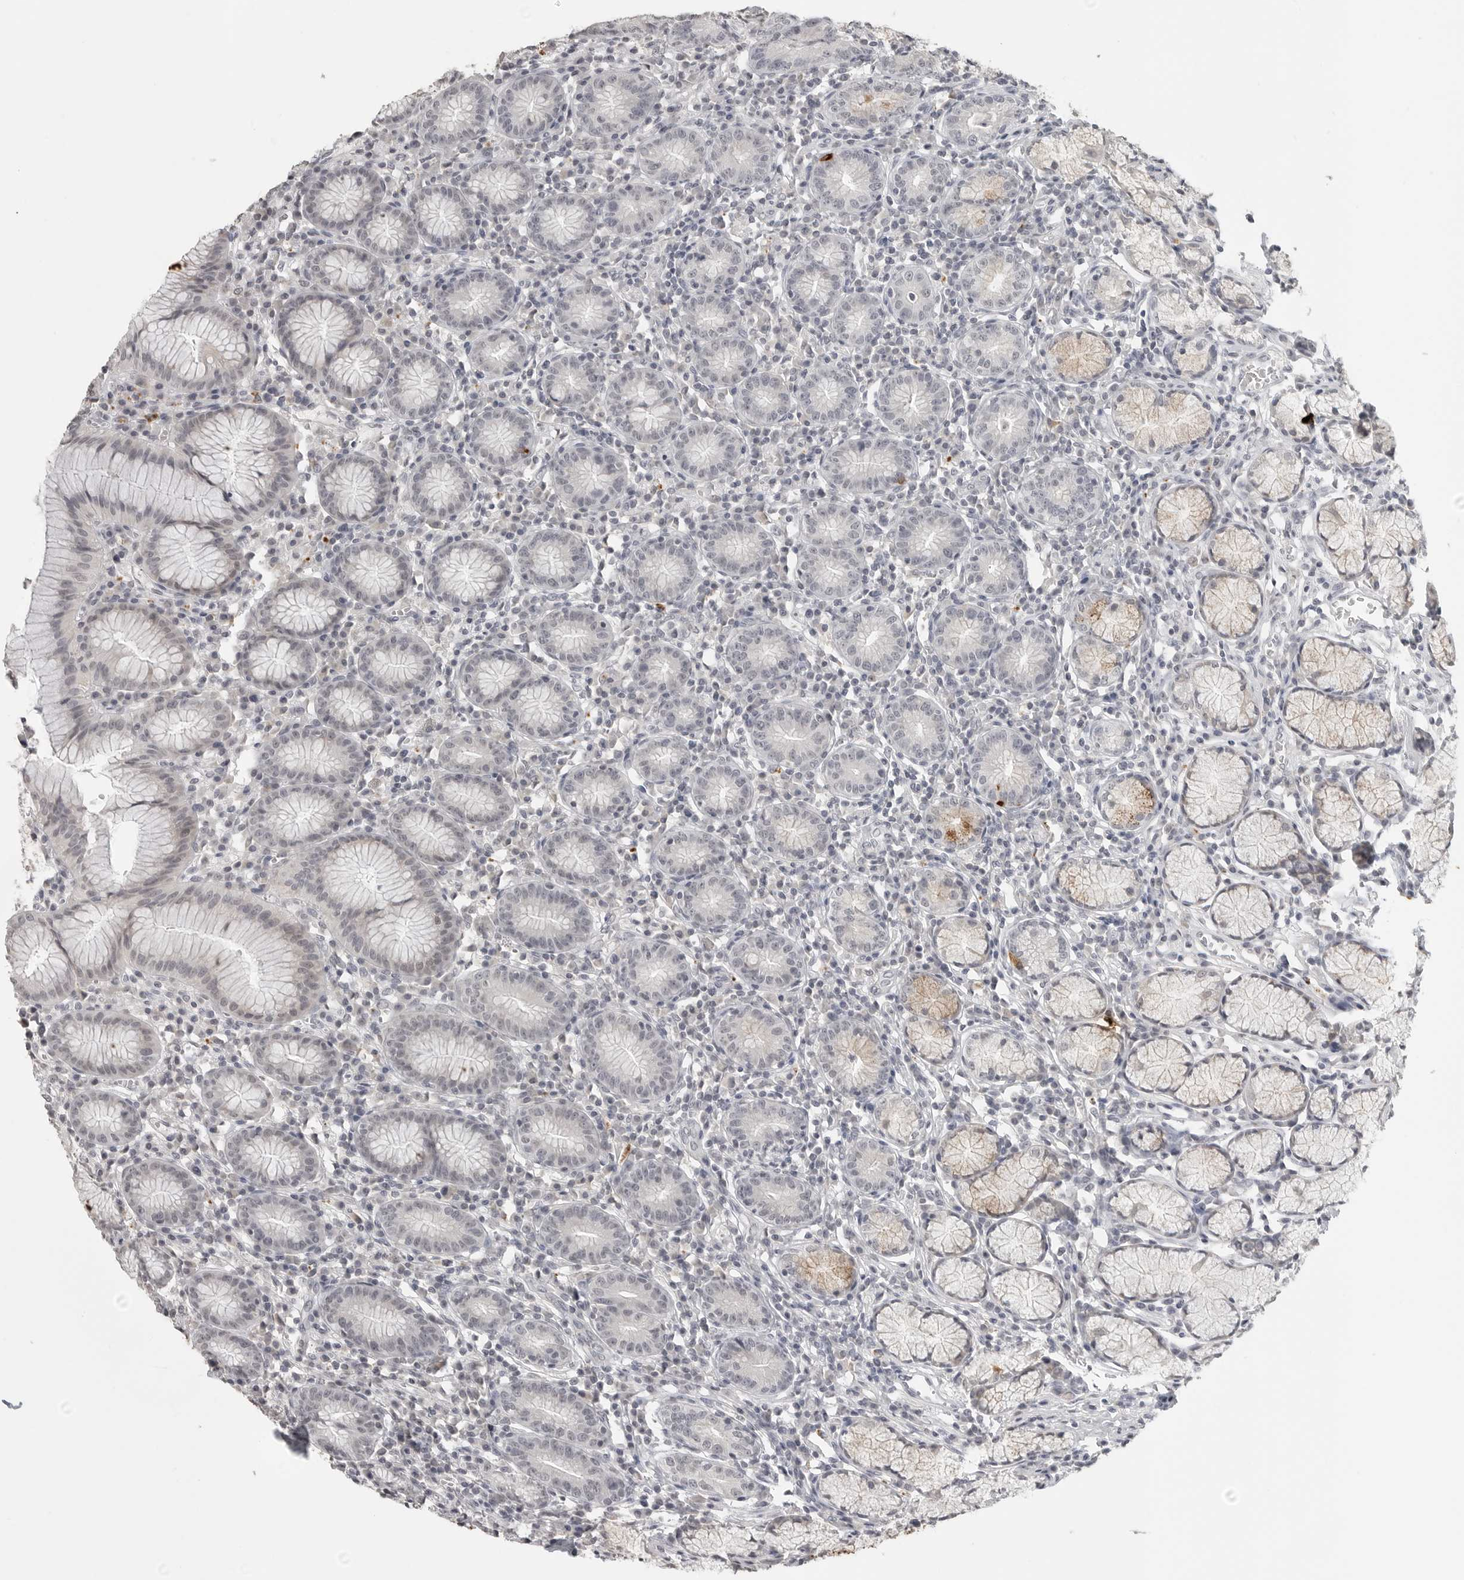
{"staining": {"intensity": "weak", "quantity": "<25%", "location": "cytoplasmic/membranous"}, "tissue": "stomach", "cell_type": "Glandular cells", "image_type": "normal", "snomed": [{"axis": "morphology", "description": "Normal tissue, NOS"}, {"axis": "topography", "description": "Stomach"}], "caption": "Immunohistochemistry (IHC) image of benign stomach: stomach stained with DAB reveals no significant protein positivity in glandular cells.", "gene": "PRSS1", "patient": {"sex": "male", "age": 55}}